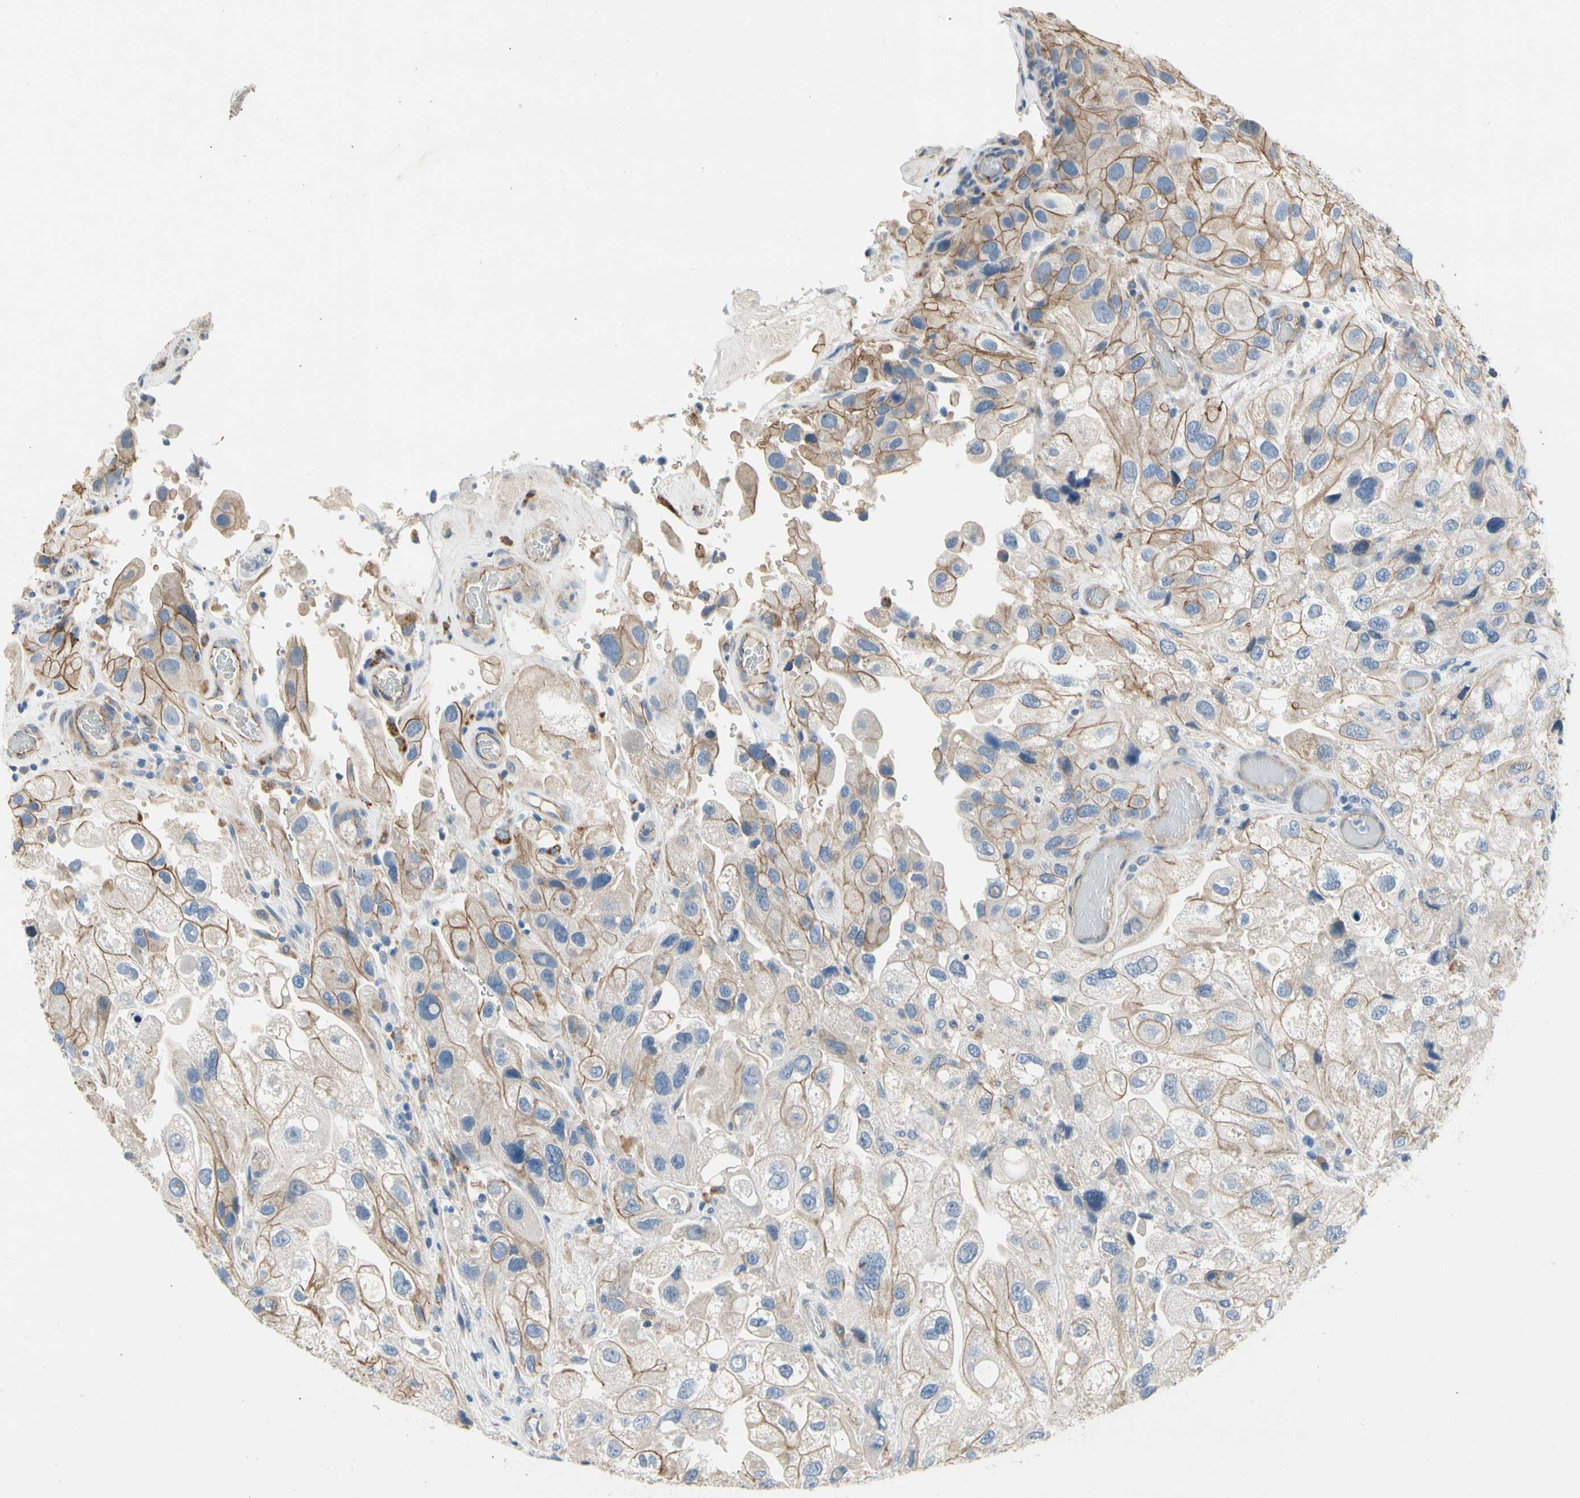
{"staining": {"intensity": "weak", "quantity": "25%-75%", "location": "cytoplasmic/membranous"}, "tissue": "urothelial cancer", "cell_type": "Tumor cells", "image_type": "cancer", "snomed": [{"axis": "morphology", "description": "Urothelial carcinoma, High grade"}, {"axis": "topography", "description": "Urinary bladder"}], "caption": "Weak cytoplasmic/membranous positivity for a protein is present in about 25%-75% of tumor cells of urothelial cancer using immunohistochemistry.", "gene": "LGR6", "patient": {"sex": "female", "age": 64}}